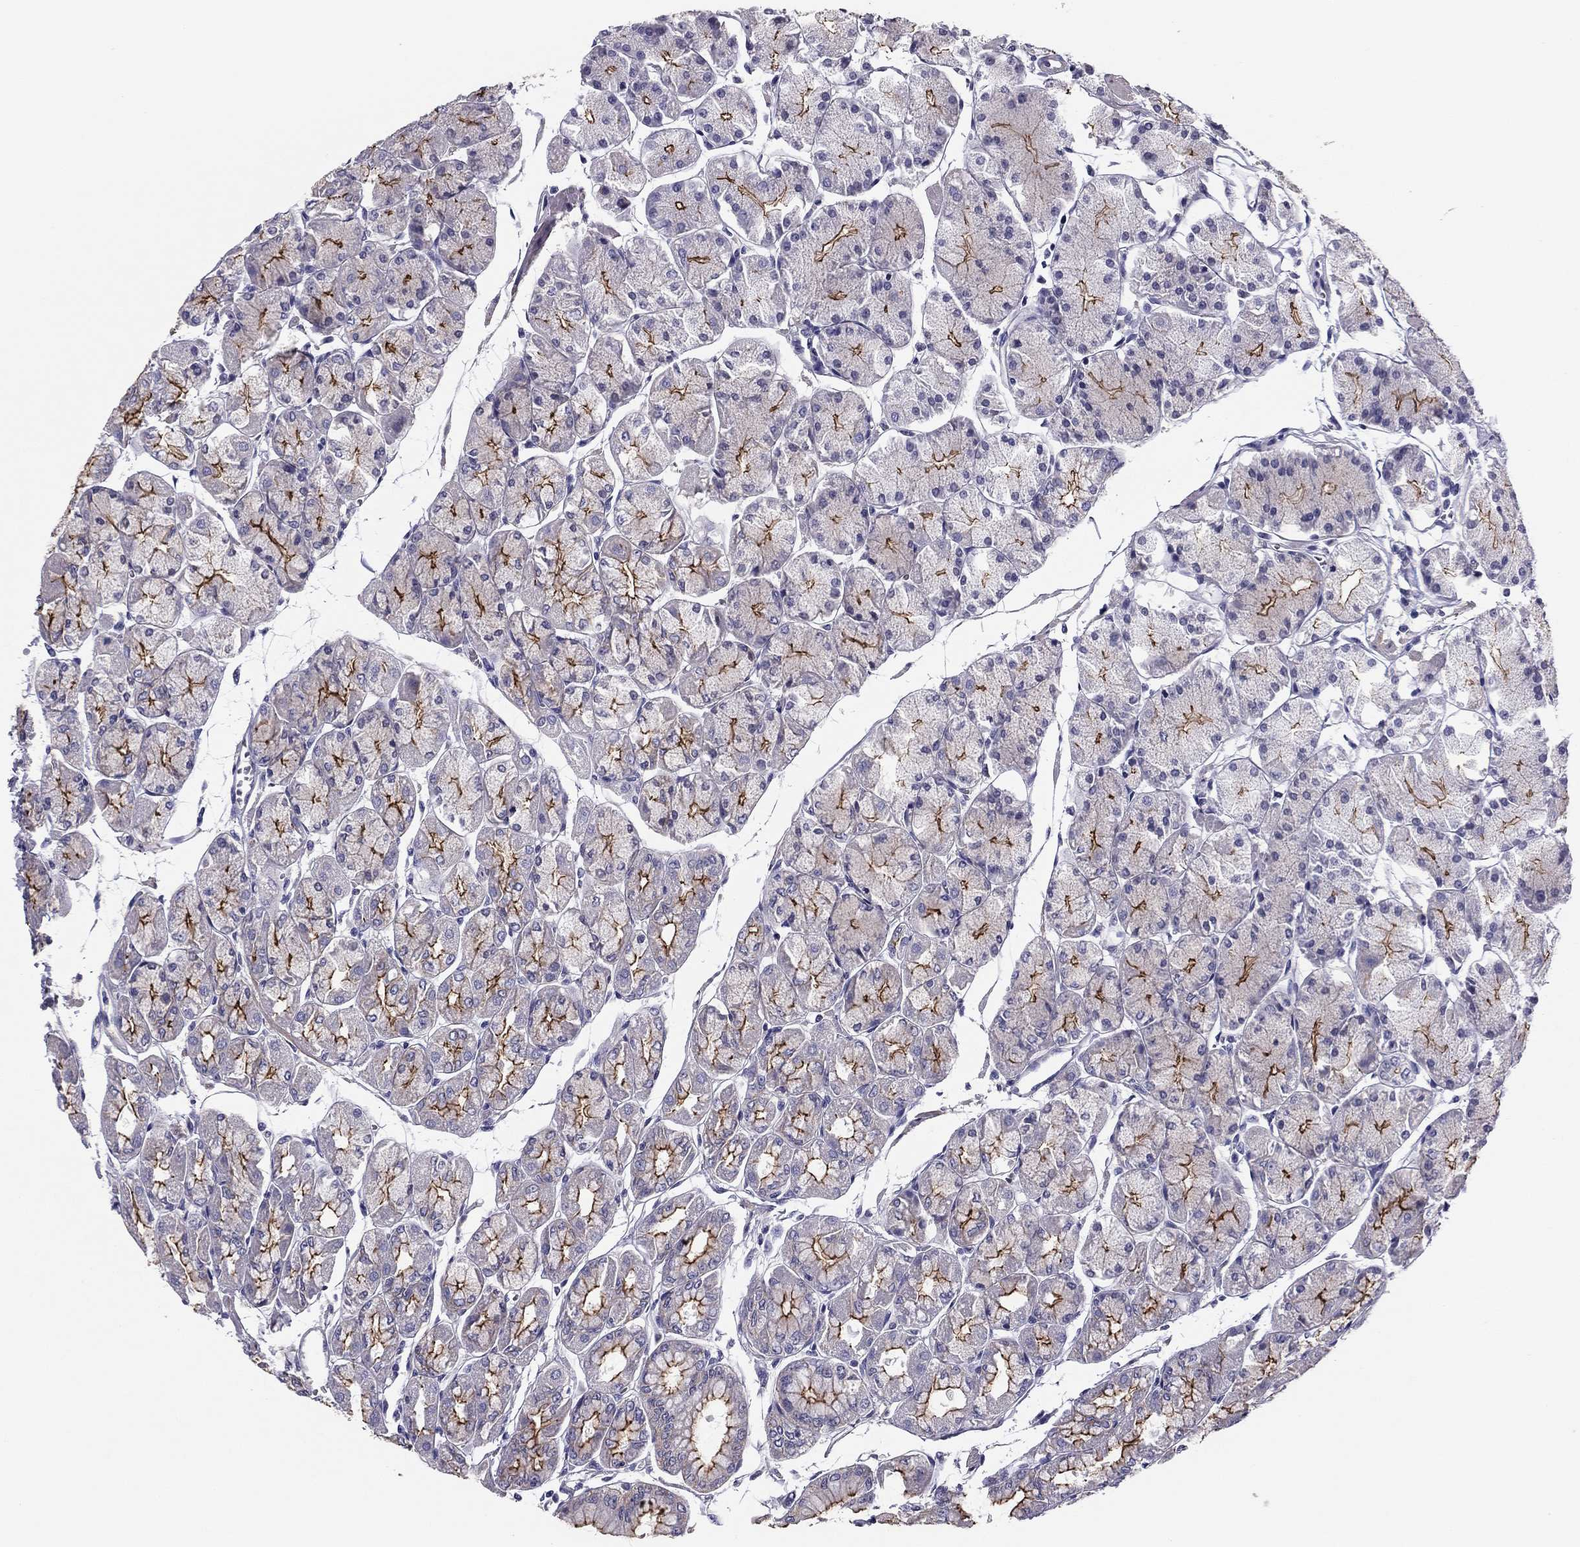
{"staining": {"intensity": "strong", "quantity": "25%-75%", "location": "cytoplasmic/membranous"}, "tissue": "stomach", "cell_type": "Glandular cells", "image_type": "normal", "snomed": [{"axis": "morphology", "description": "Normal tissue, NOS"}, {"axis": "topography", "description": "Stomach, upper"}], "caption": "Immunohistochemistry (IHC) histopathology image of normal stomach stained for a protein (brown), which demonstrates high levels of strong cytoplasmic/membranous staining in about 25%-75% of glandular cells.", "gene": "FLNC", "patient": {"sex": "male", "age": 60}}